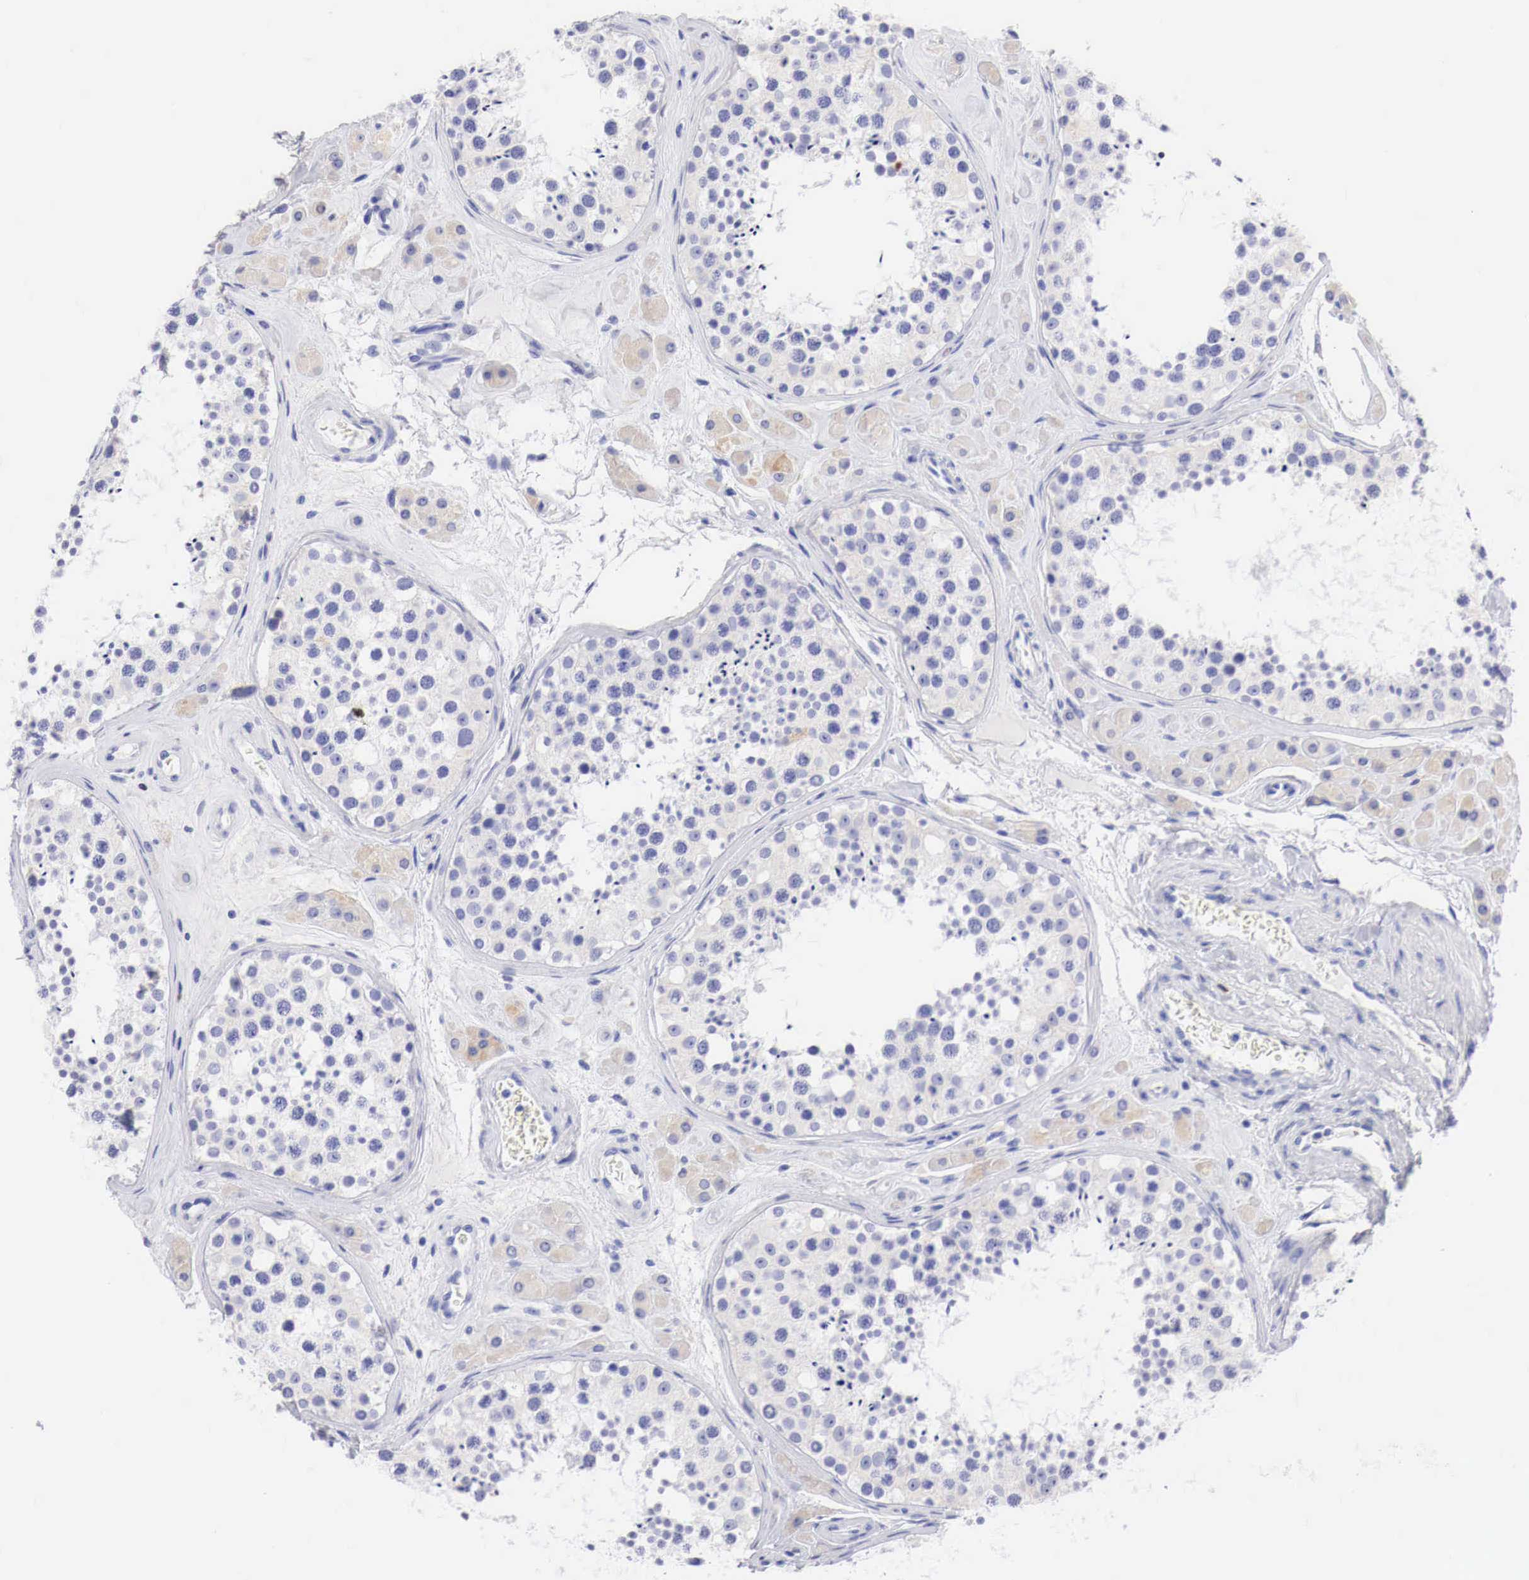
{"staining": {"intensity": "negative", "quantity": "none", "location": "none"}, "tissue": "testis", "cell_type": "Cells in seminiferous ducts", "image_type": "normal", "snomed": [{"axis": "morphology", "description": "Normal tissue, NOS"}, {"axis": "topography", "description": "Testis"}], "caption": "Cells in seminiferous ducts are negative for protein expression in normal human testis. Nuclei are stained in blue.", "gene": "CDKN2A", "patient": {"sex": "male", "age": 38}}